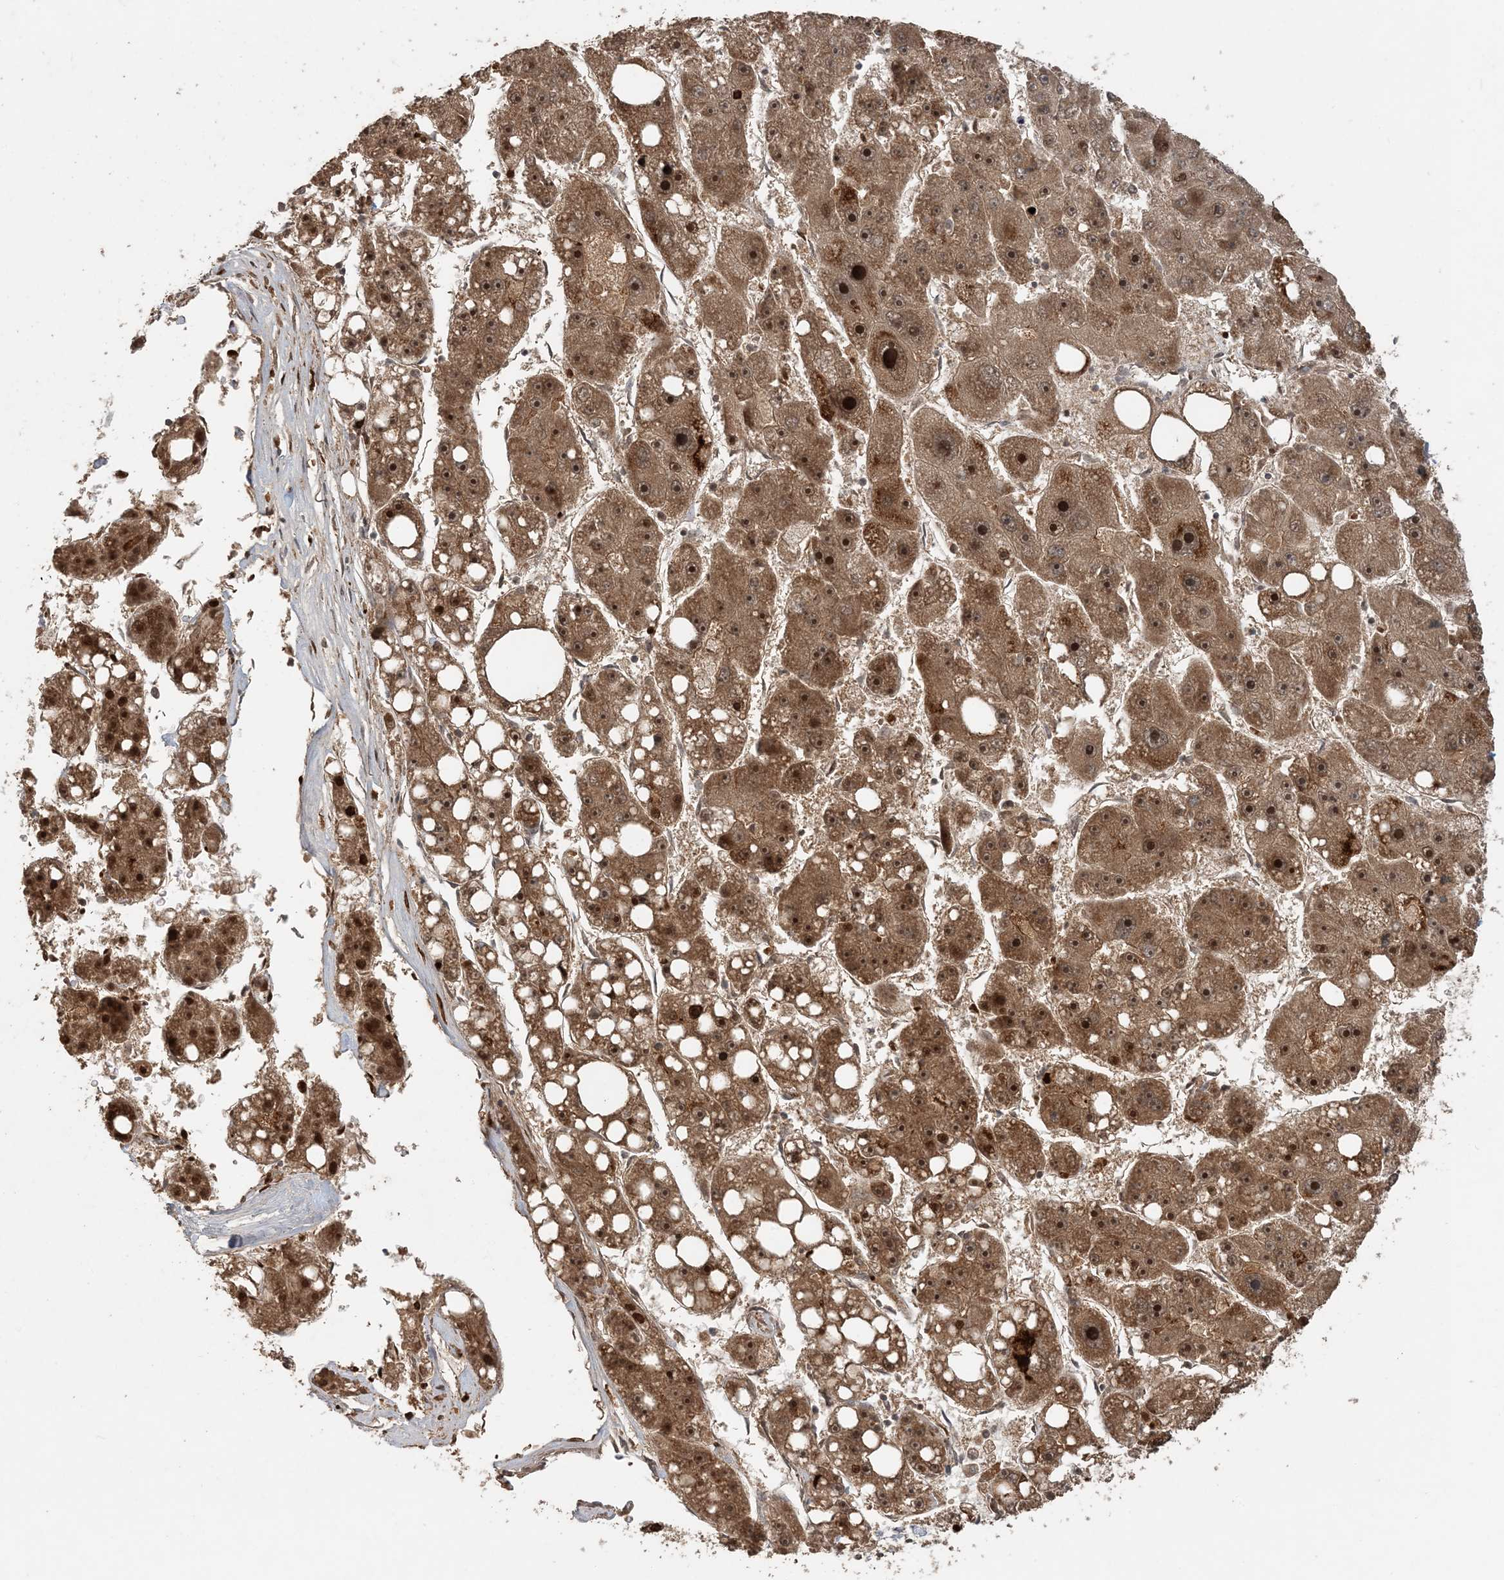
{"staining": {"intensity": "strong", "quantity": ">75%", "location": "cytoplasmic/membranous,nuclear"}, "tissue": "liver cancer", "cell_type": "Tumor cells", "image_type": "cancer", "snomed": [{"axis": "morphology", "description": "Carcinoma, Hepatocellular, NOS"}, {"axis": "topography", "description": "Liver"}], "caption": "IHC photomicrograph of neoplastic tissue: liver cancer (hepatocellular carcinoma) stained using immunohistochemistry reveals high levels of strong protein expression localized specifically in the cytoplasmic/membranous and nuclear of tumor cells, appearing as a cytoplasmic/membranous and nuclear brown color.", "gene": "ATP13A2", "patient": {"sex": "female", "age": 61}}